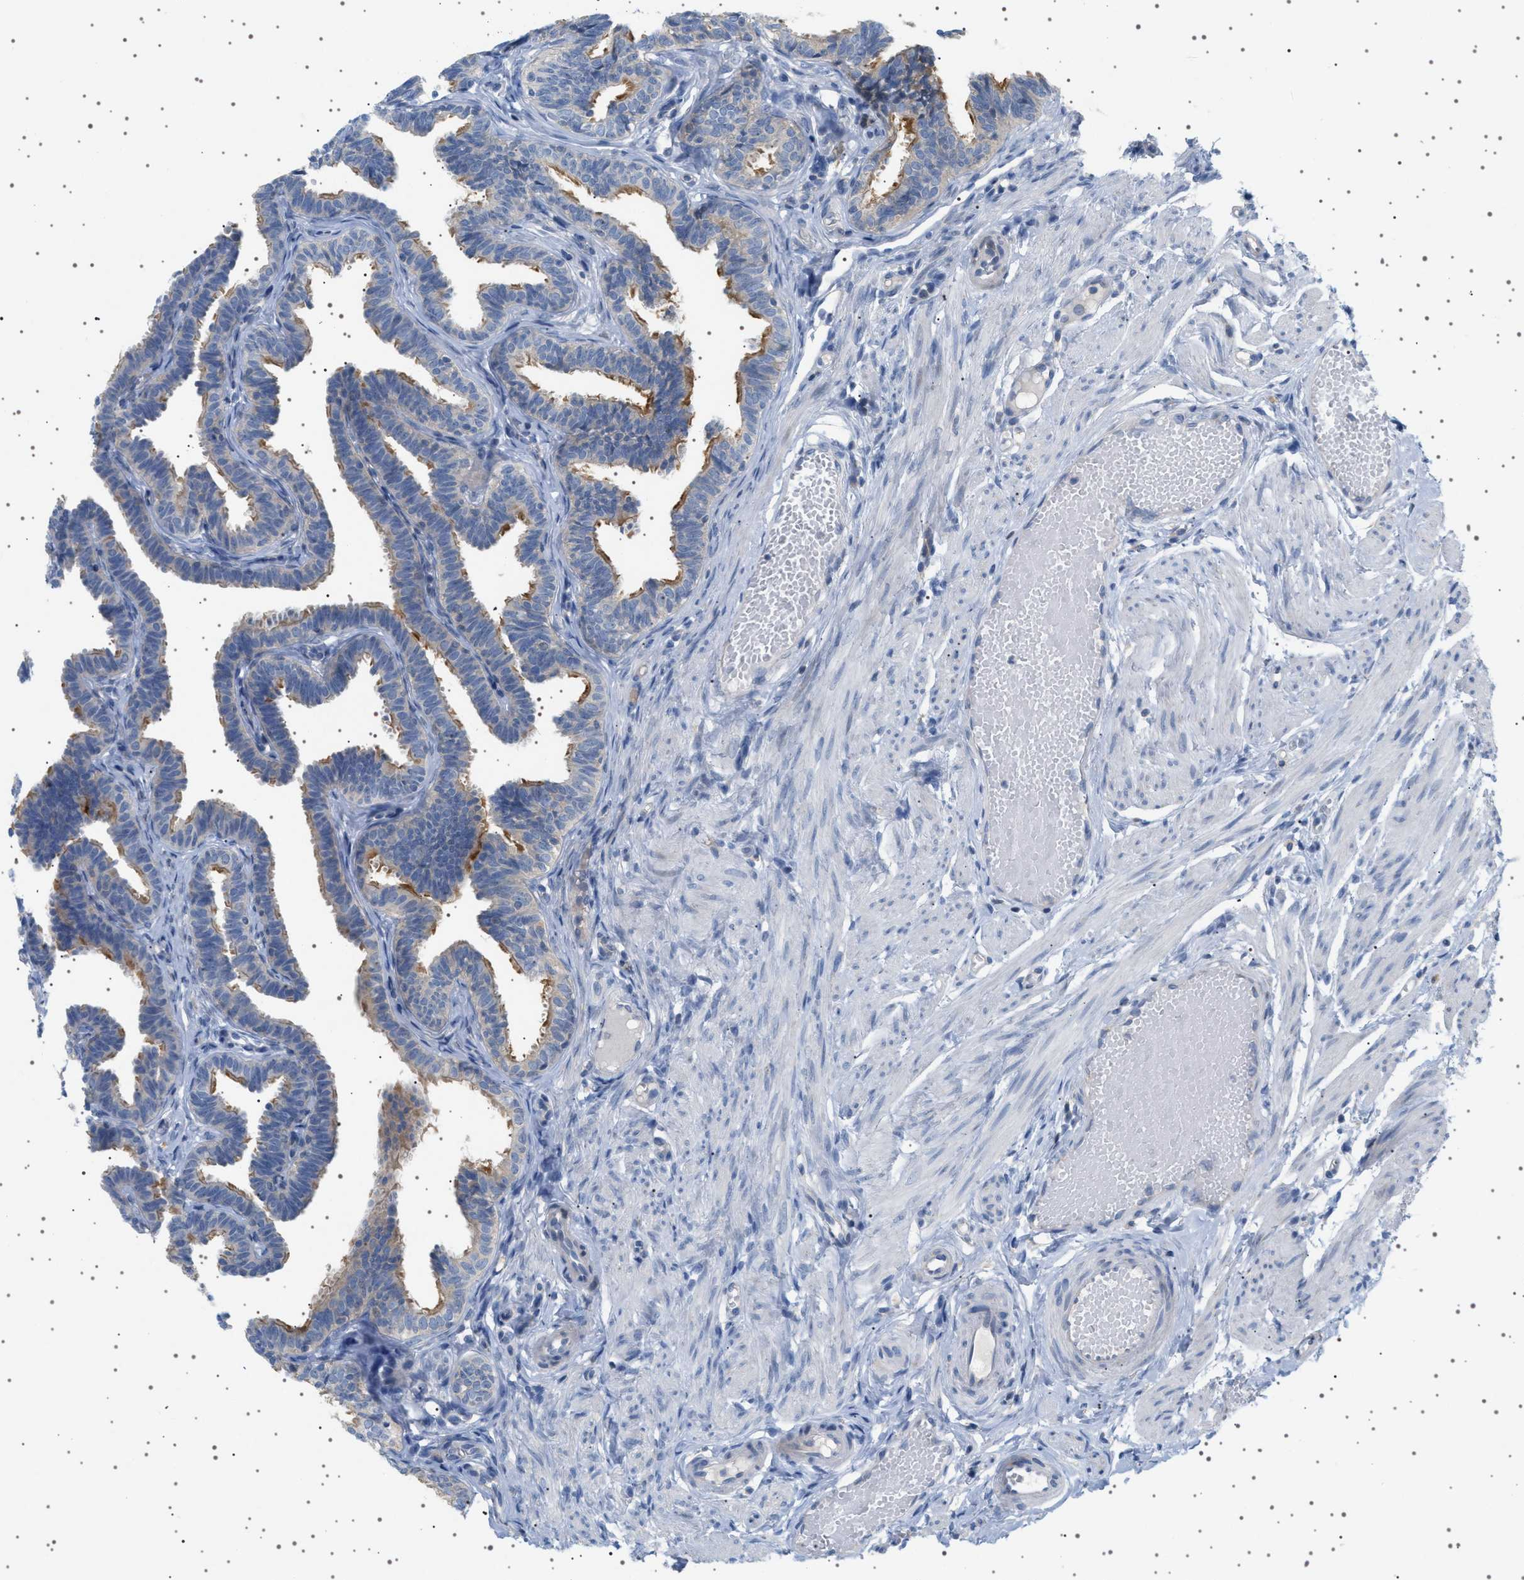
{"staining": {"intensity": "moderate", "quantity": "25%-75%", "location": "cytoplasmic/membranous"}, "tissue": "fallopian tube", "cell_type": "Glandular cells", "image_type": "normal", "snomed": [{"axis": "morphology", "description": "Normal tissue, NOS"}, {"axis": "topography", "description": "Fallopian tube"}, {"axis": "topography", "description": "Ovary"}], "caption": "Protein expression analysis of normal human fallopian tube reveals moderate cytoplasmic/membranous expression in approximately 25%-75% of glandular cells. (brown staining indicates protein expression, while blue staining denotes nuclei).", "gene": "ADCY10", "patient": {"sex": "female", "age": 23}}